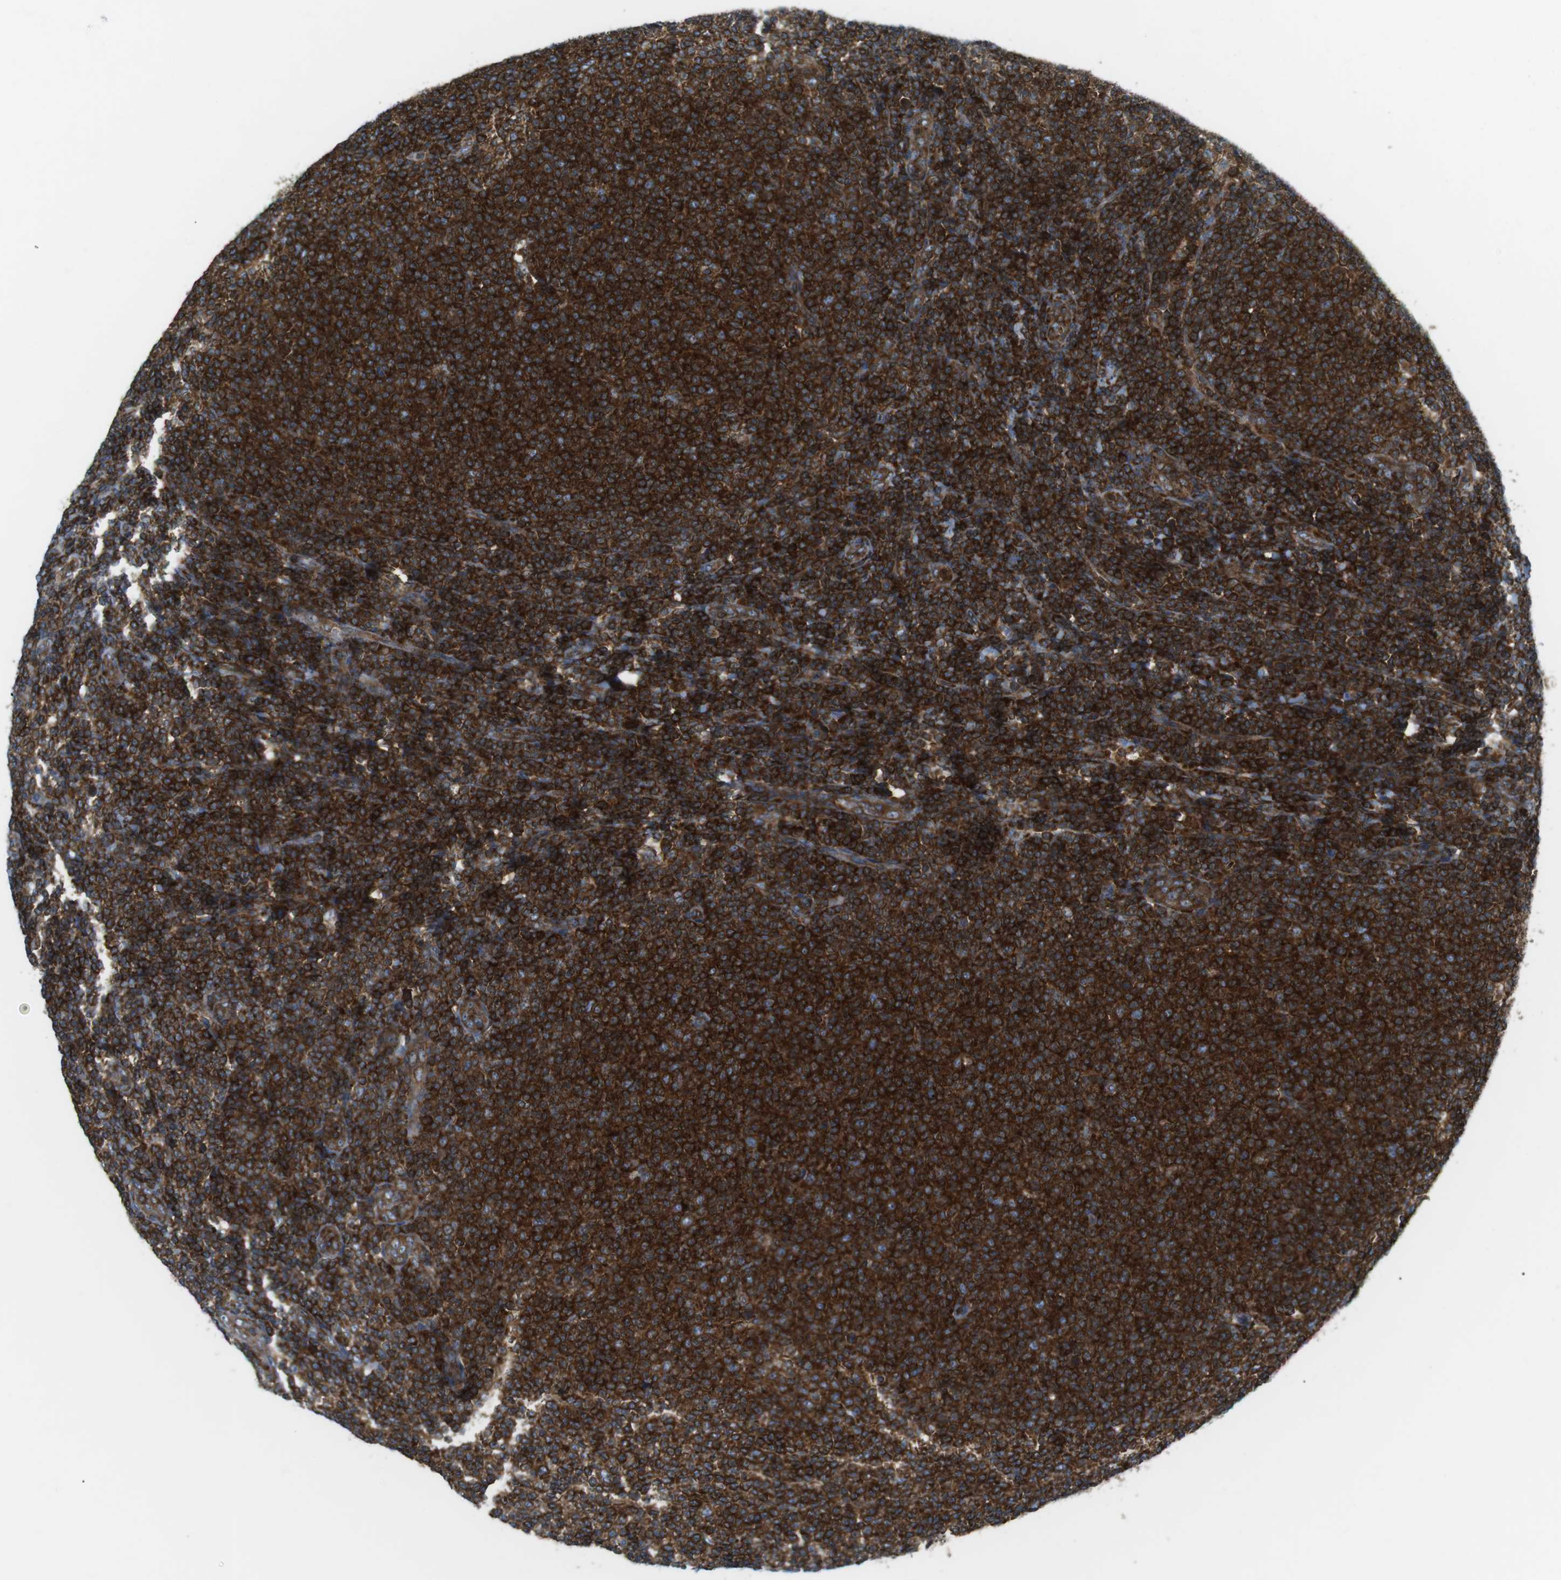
{"staining": {"intensity": "strong", "quantity": ">75%", "location": "cytoplasmic/membranous"}, "tissue": "lymphoma", "cell_type": "Tumor cells", "image_type": "cancer", "snomed": [{"axis": "morphology", "description": "Malignant lymphoma, non-Hodgkin's type, Low grade"}, {"axis": "topography", "description": "Lymph node"}], "caption": "Immunohistochemistry (IHC) micrograph of human lymphoma stained for a protein (brown), which displays high levels of strong cytoplasmic/membranous expression in approximately >75% of tumor cells.", "gene": "FLII", "patient": {"sex": "male", "age": 66}}